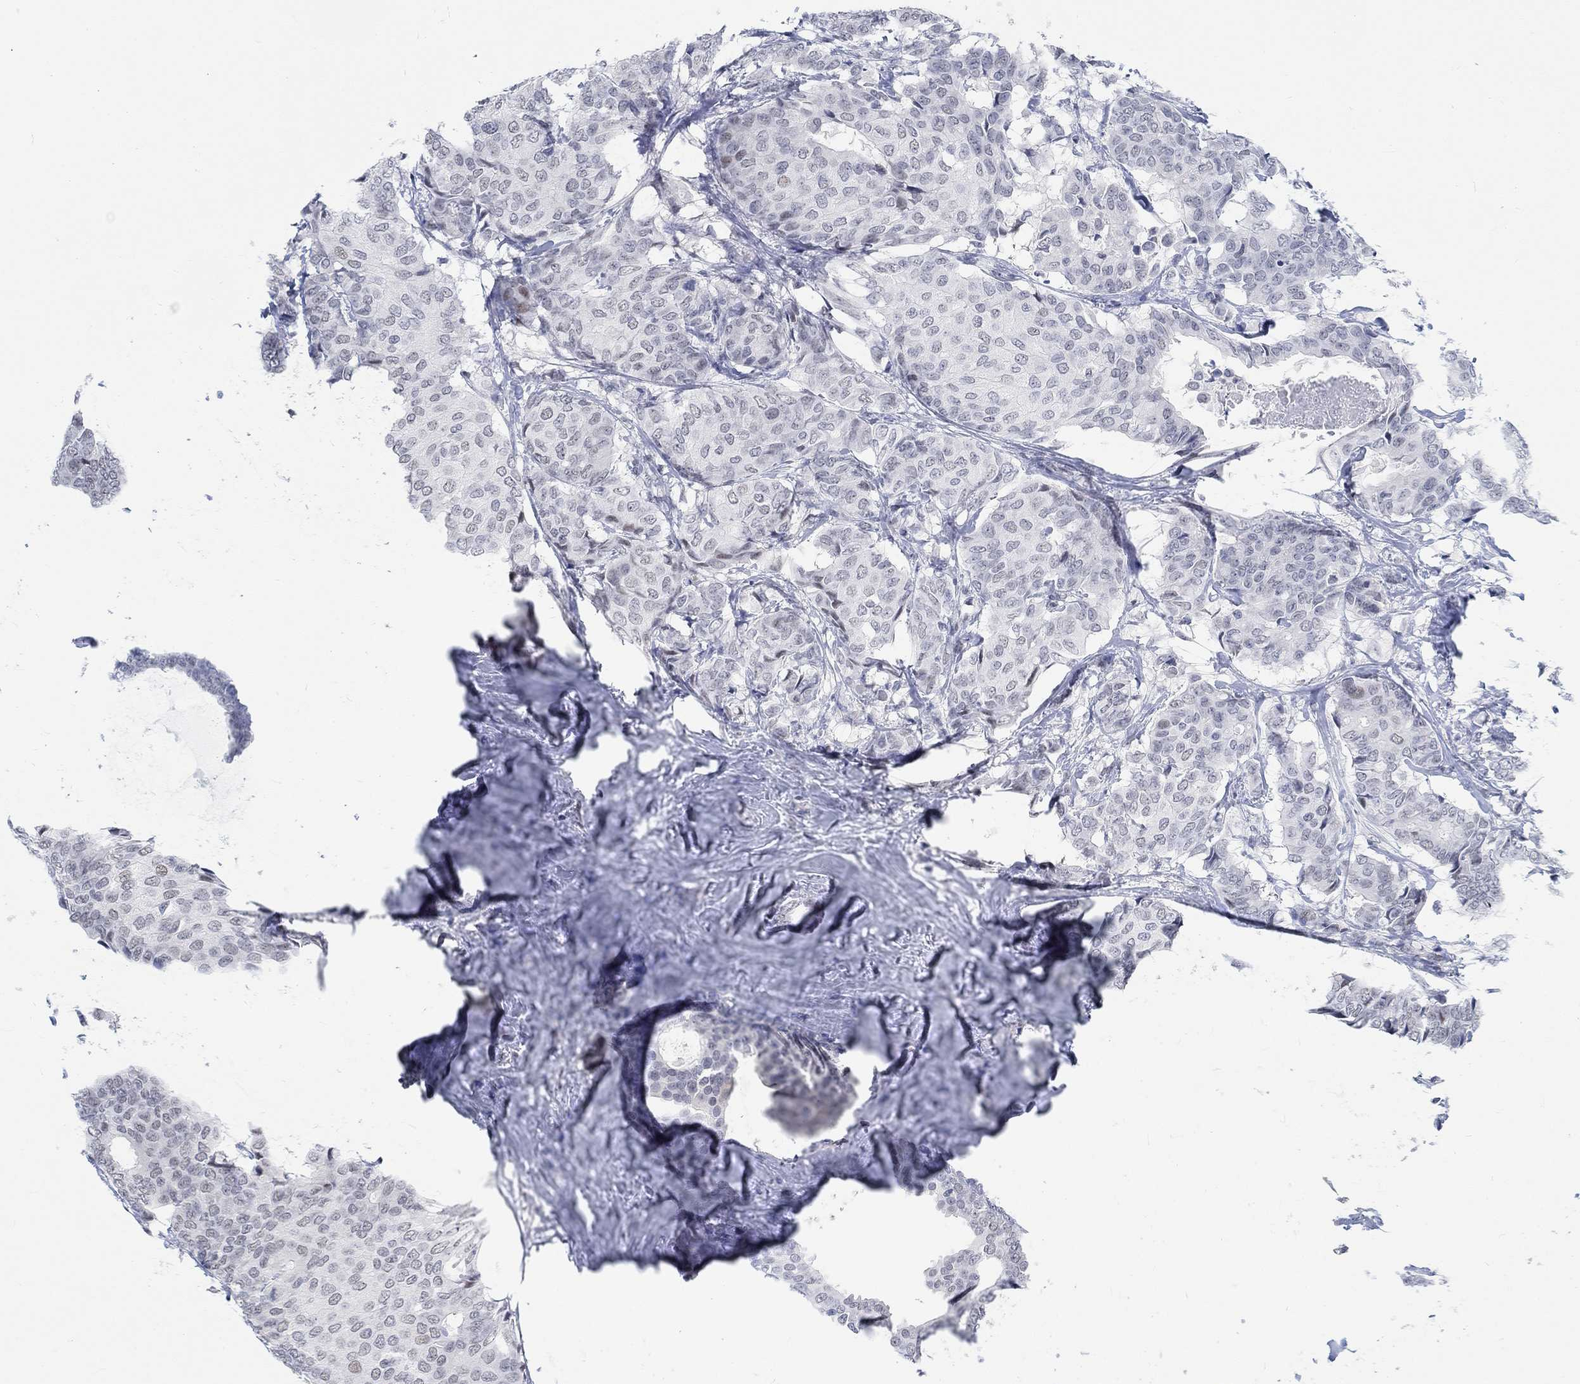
{"staining": {"intensity": "weak", "quantity": "<25%", "location": "nuclear"}, "tissue": "breast cancer", "cell_type": "Tumor cells", "image_type": "cancer", "snomed": [{"axis": "morphology", "description": "Duct carcinoma"}, {"axis": "topography", "description": "Breast"}], "caption": "Immunohistochemistry of human breast cancer exhibits no staining in tumor cells.", "gene": "KCNH8", "patient": {"sex": "female", "age": 75}}